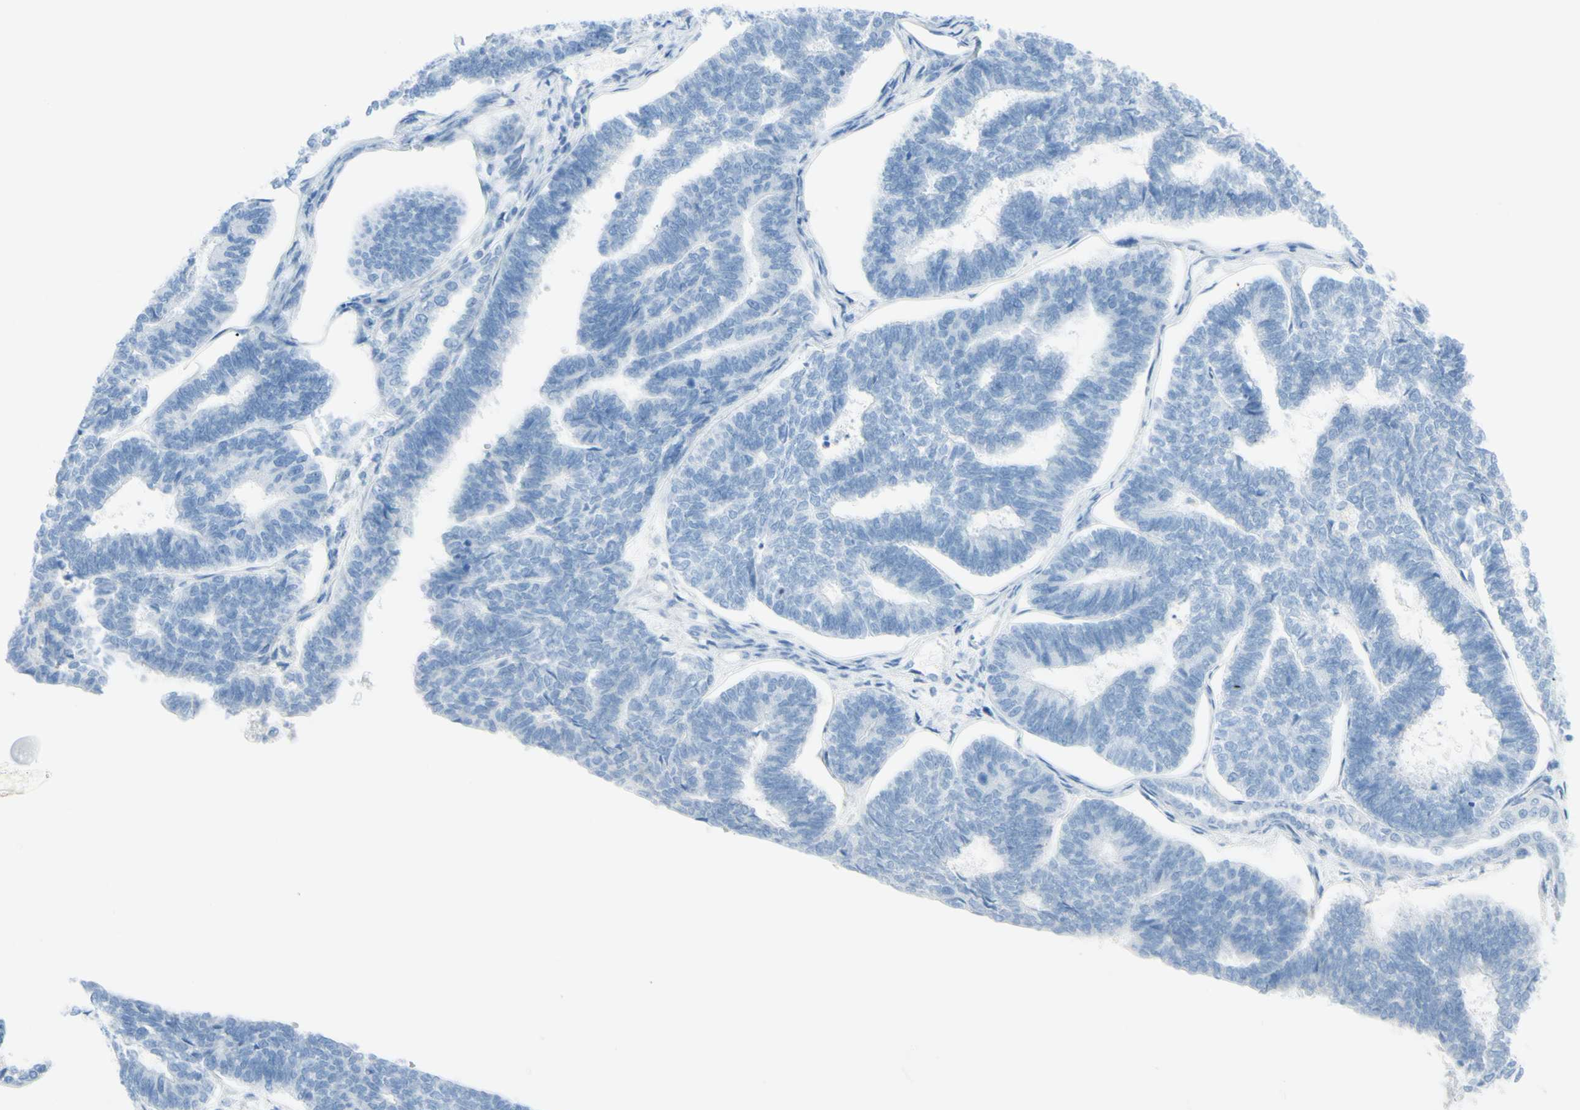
{"staining": {"intensity": "negative", "quantity": "none", "location": "none"}, "tissue": "endometrial cancer", "cell_type": "Tumor cells", "image_type": "cancer", "snomed": [{"axis": "morphology", "description": "Adenocarcinoma, NOS"}, {"axis": "topography", "description": "Endometrium"}], "caption": "A photomicrograph of human endometrial cancer is negative for staining in tumor cells. (DAB (3,3'-diaminobenzidine) immunohistochemistry, high magnification).", "gene": "TFPI2", "patient": {"sex": "female", "age": 70}}